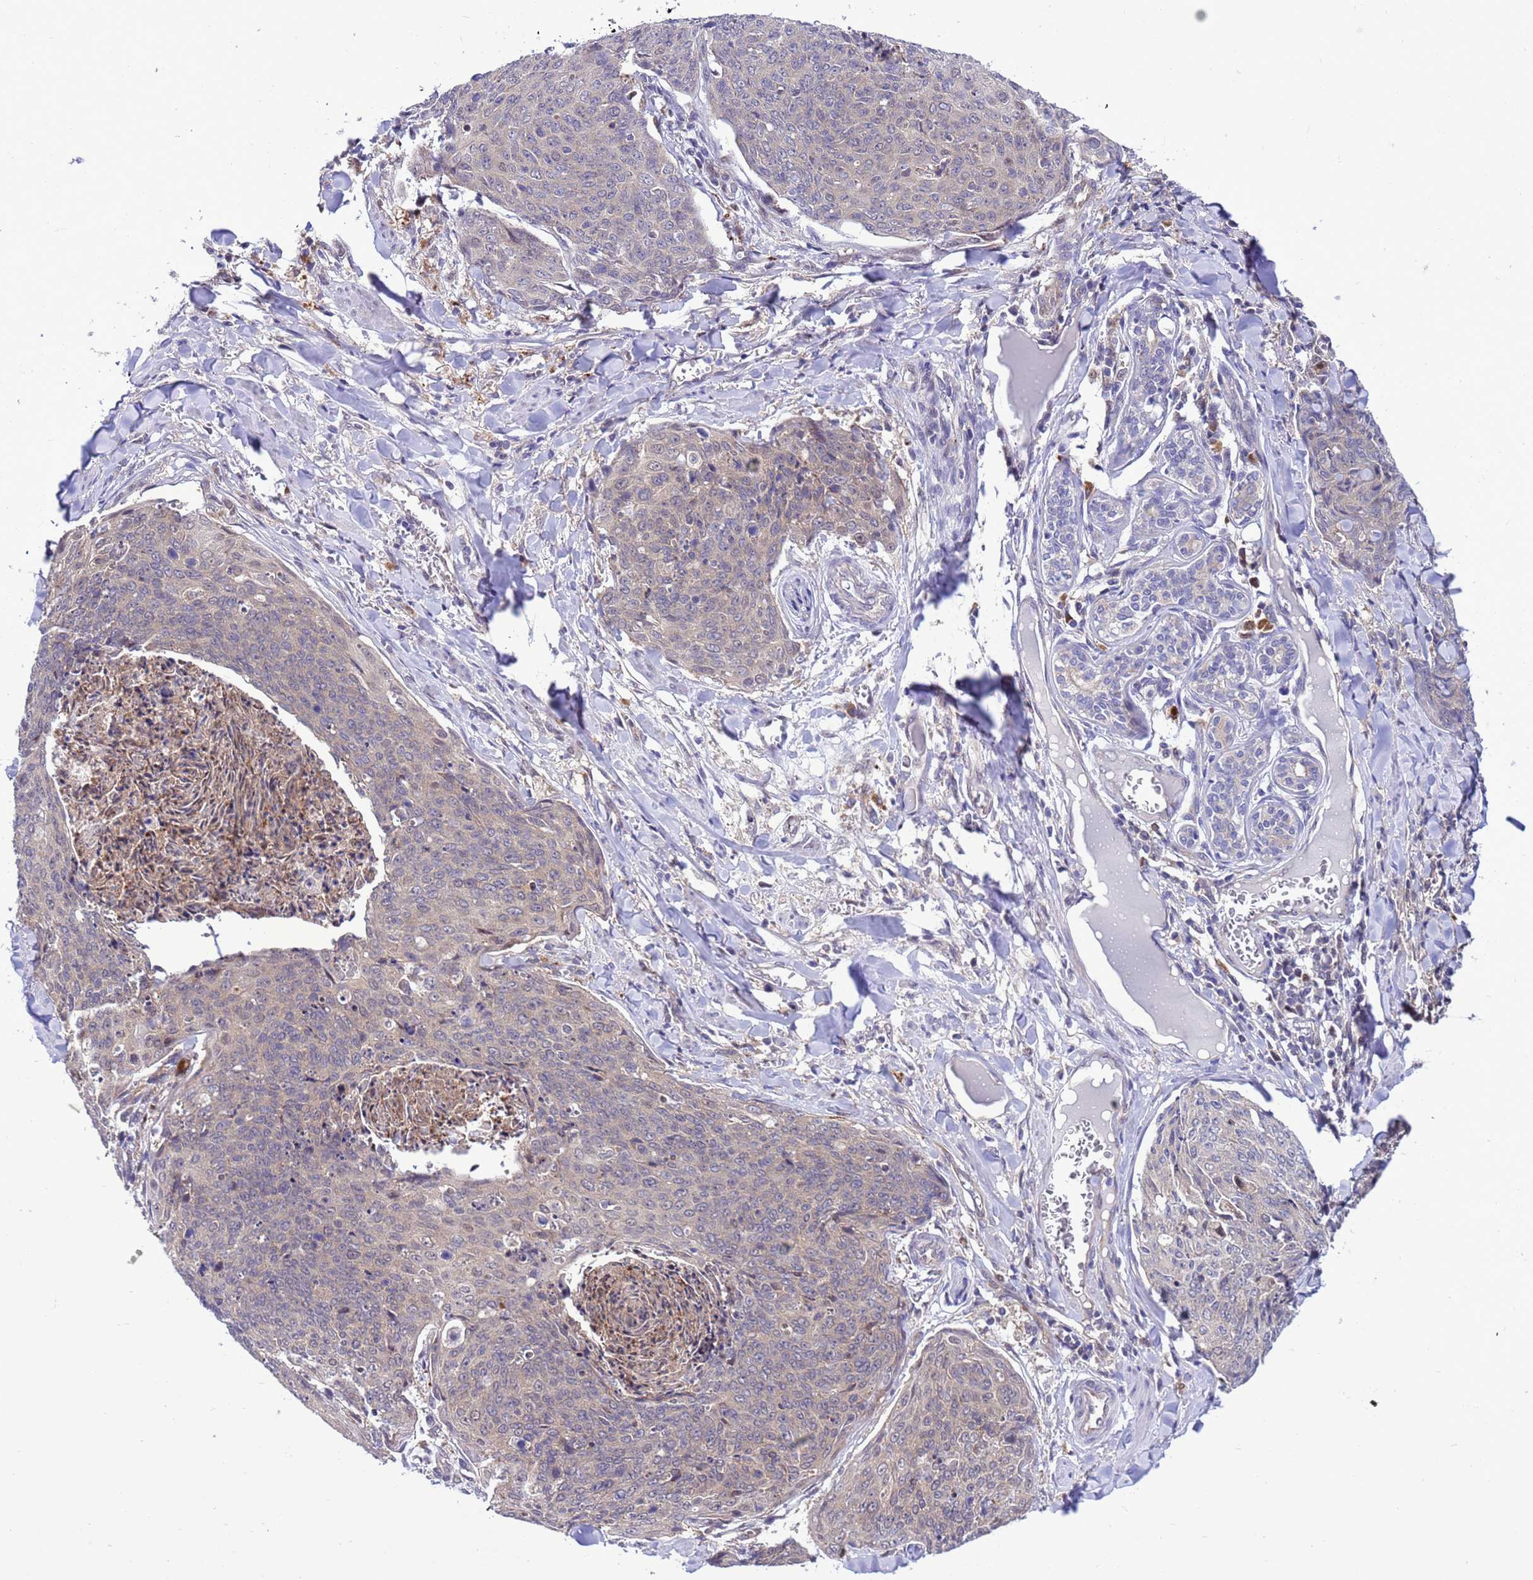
{"staining": {"intensity": "weak", "quantity": "<25%", "location": "nuclear"}, "tissue": "skin cancer", "cell_type": "Tumor cells", "image_type": "cancer", "snomed": [{"axis": "morphology", "description": "Squamous cell carcinoma, NOS"}, {"axis": "topography", "description": "Skin"}, {"axis": "topography", "description": "Vulva"}], "caption": "IHC of skin squamous cell carcinoma exhibits no positivity in tumor cells.", "gene": "RASD1", "patient": {"sex": "female", "age": 85}}